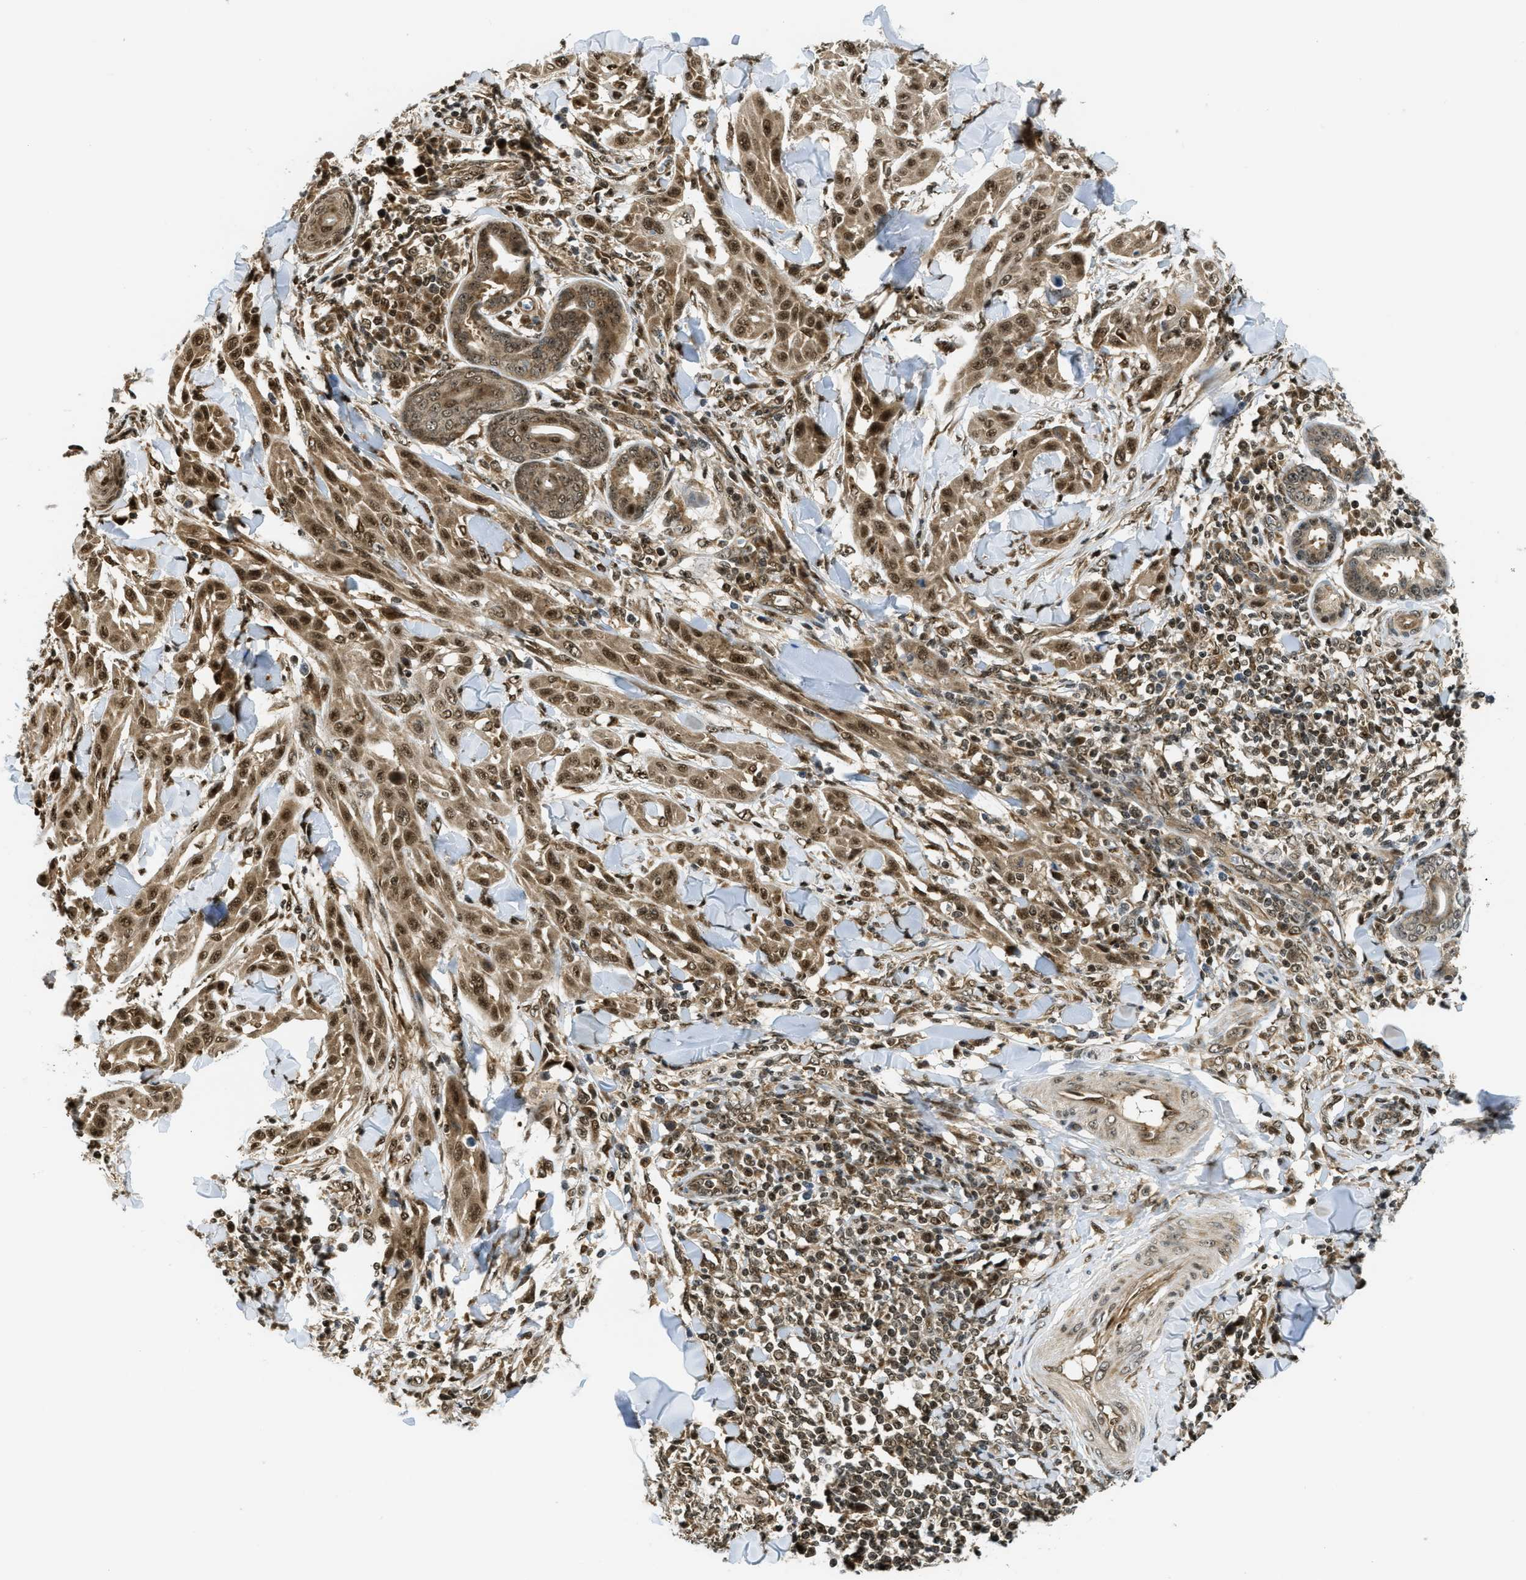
{"staining": {"intensity": "moderate", "quantity": ">75%", "location": "cytoplasmic/membranous,nuclear"}, "tissue": "skin cancer", "cell_type": "Tumor cells", "image_type": "cancer", "snomed": [{"axis": "morphology", "description": "Squamous cell carcinoma, NOS"}, {"axis": "topography", "description": "Skin"}], "caption": "A micrograph of human skin cancer stained for a protein reveals moderate cytoplasmic/membranous and nuclear brown staining in tumor cells.", "gene": "TACC1", "patient": {"sex": "male", "age": 24}}